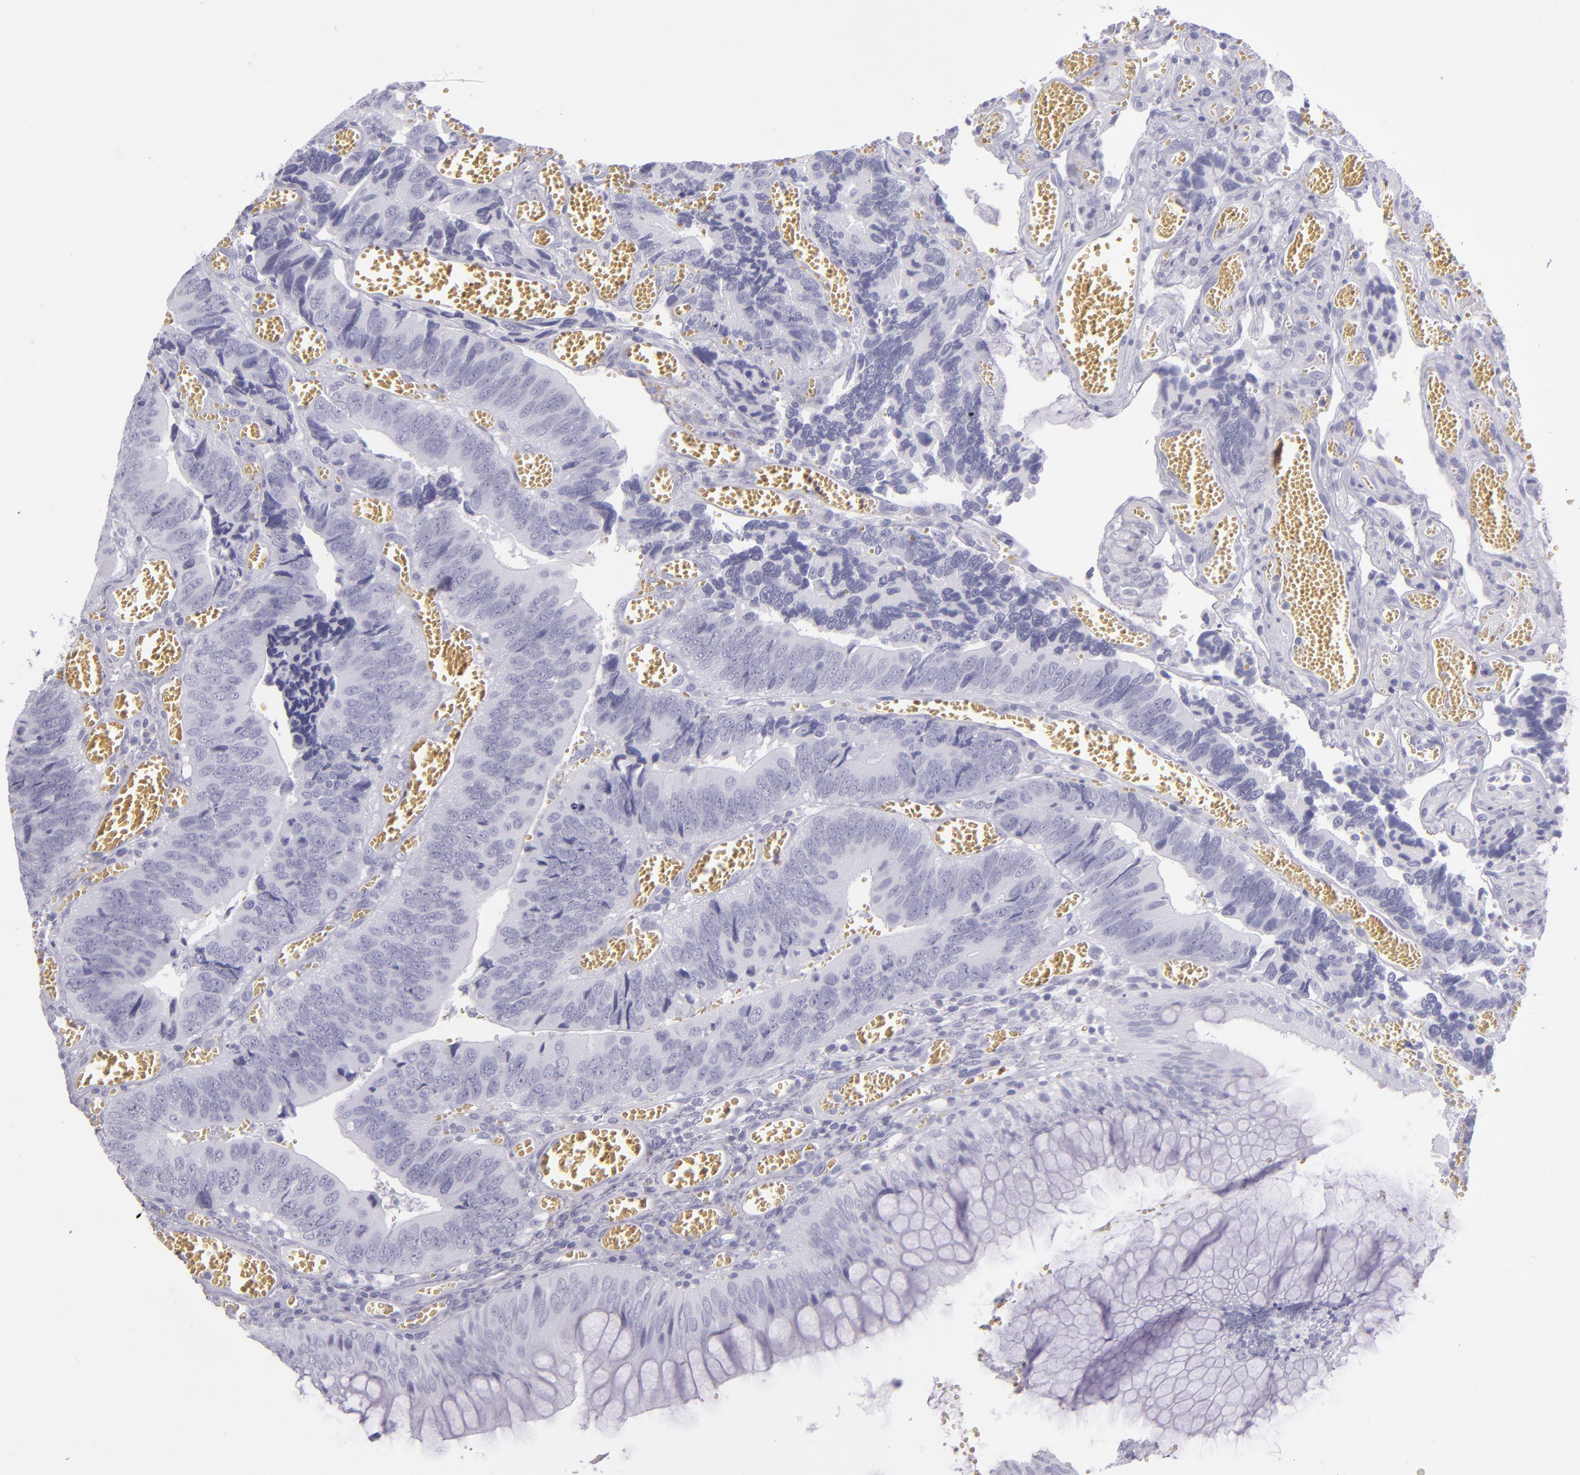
{"staining": {"intensity": "negative", "quantity": "none", "location": "none"}, "tissue": "colorectal cancer", "cell_type": "Tumor cells", "image_type": "cancer", "snomed": [{"axis": "morphology", "description": "Adenocarcinoma, NOS"}, {"axis": "topography", "description": "Colon"}], "caption": "IHC histopathology image of neoplastic tissue: colorectal cancer stained with DAB (3,3'-diaminobenzidine) reveals no significant protein expression in tumor cells.", "gene": "CR2", "patient": {"sex": "male", "age": 72}}